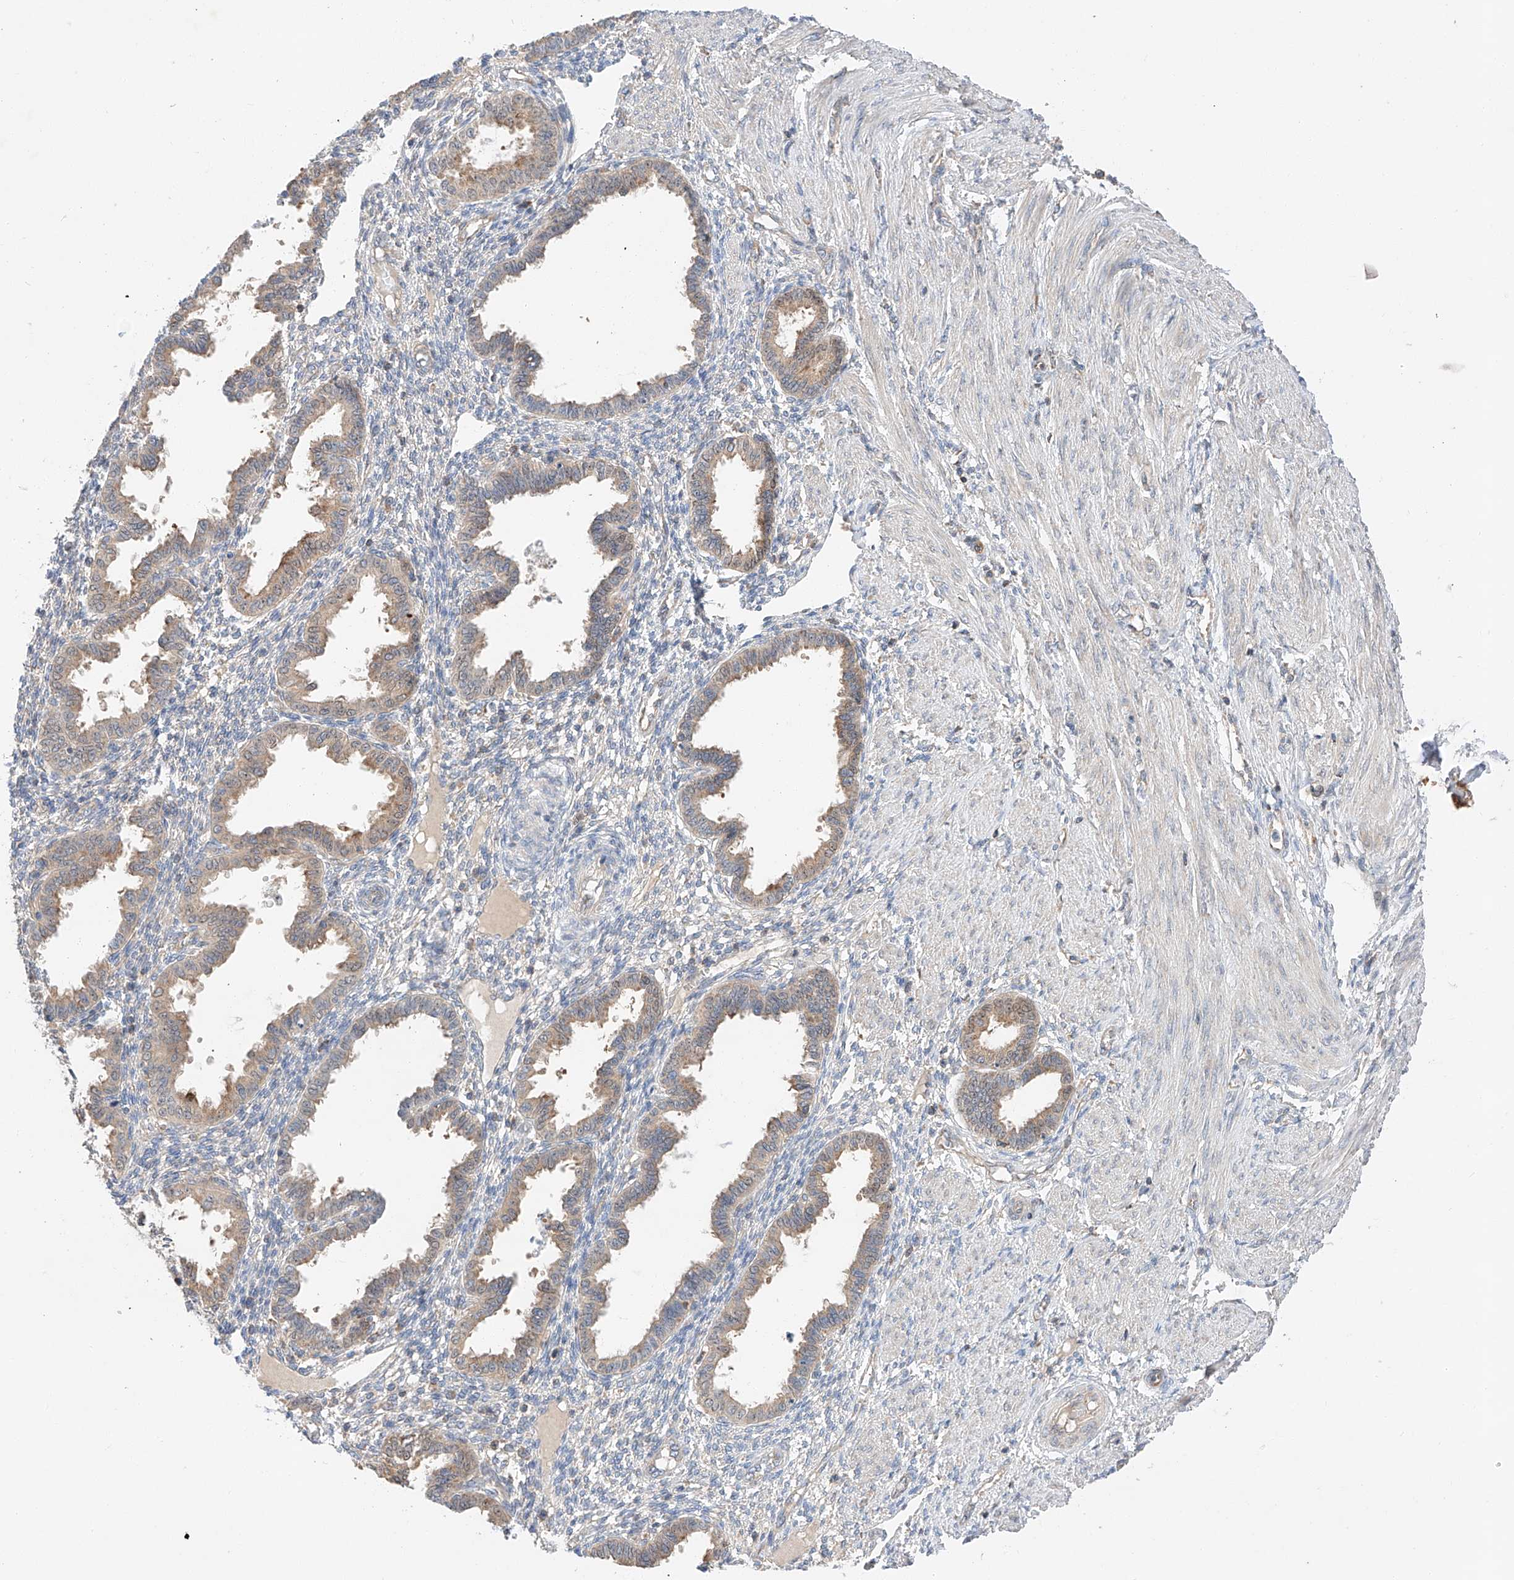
{"staining": {"intensity": "negative", "quantity": "none", "location": "none"}, "tissue": "endometrium", "cell_type": "Cells in endometrial stroma", "image_type": "normal", "snomed": [{"axis": "morphology", "description": "Normal tissue, NOS"}, {"axis": "topography", "description": "Endometrium"}], "caption": "The histopathology image displays no staining of cells in endometrial stroma in unremarkable endometrium. (DAB (3,3'-diaminobenzidine) immunohistochemistry (IHC) visualized using brightfield microscopy, high magnification).", "gene": "RUSC1", "patient": {"sex": "female", "age": 33}}